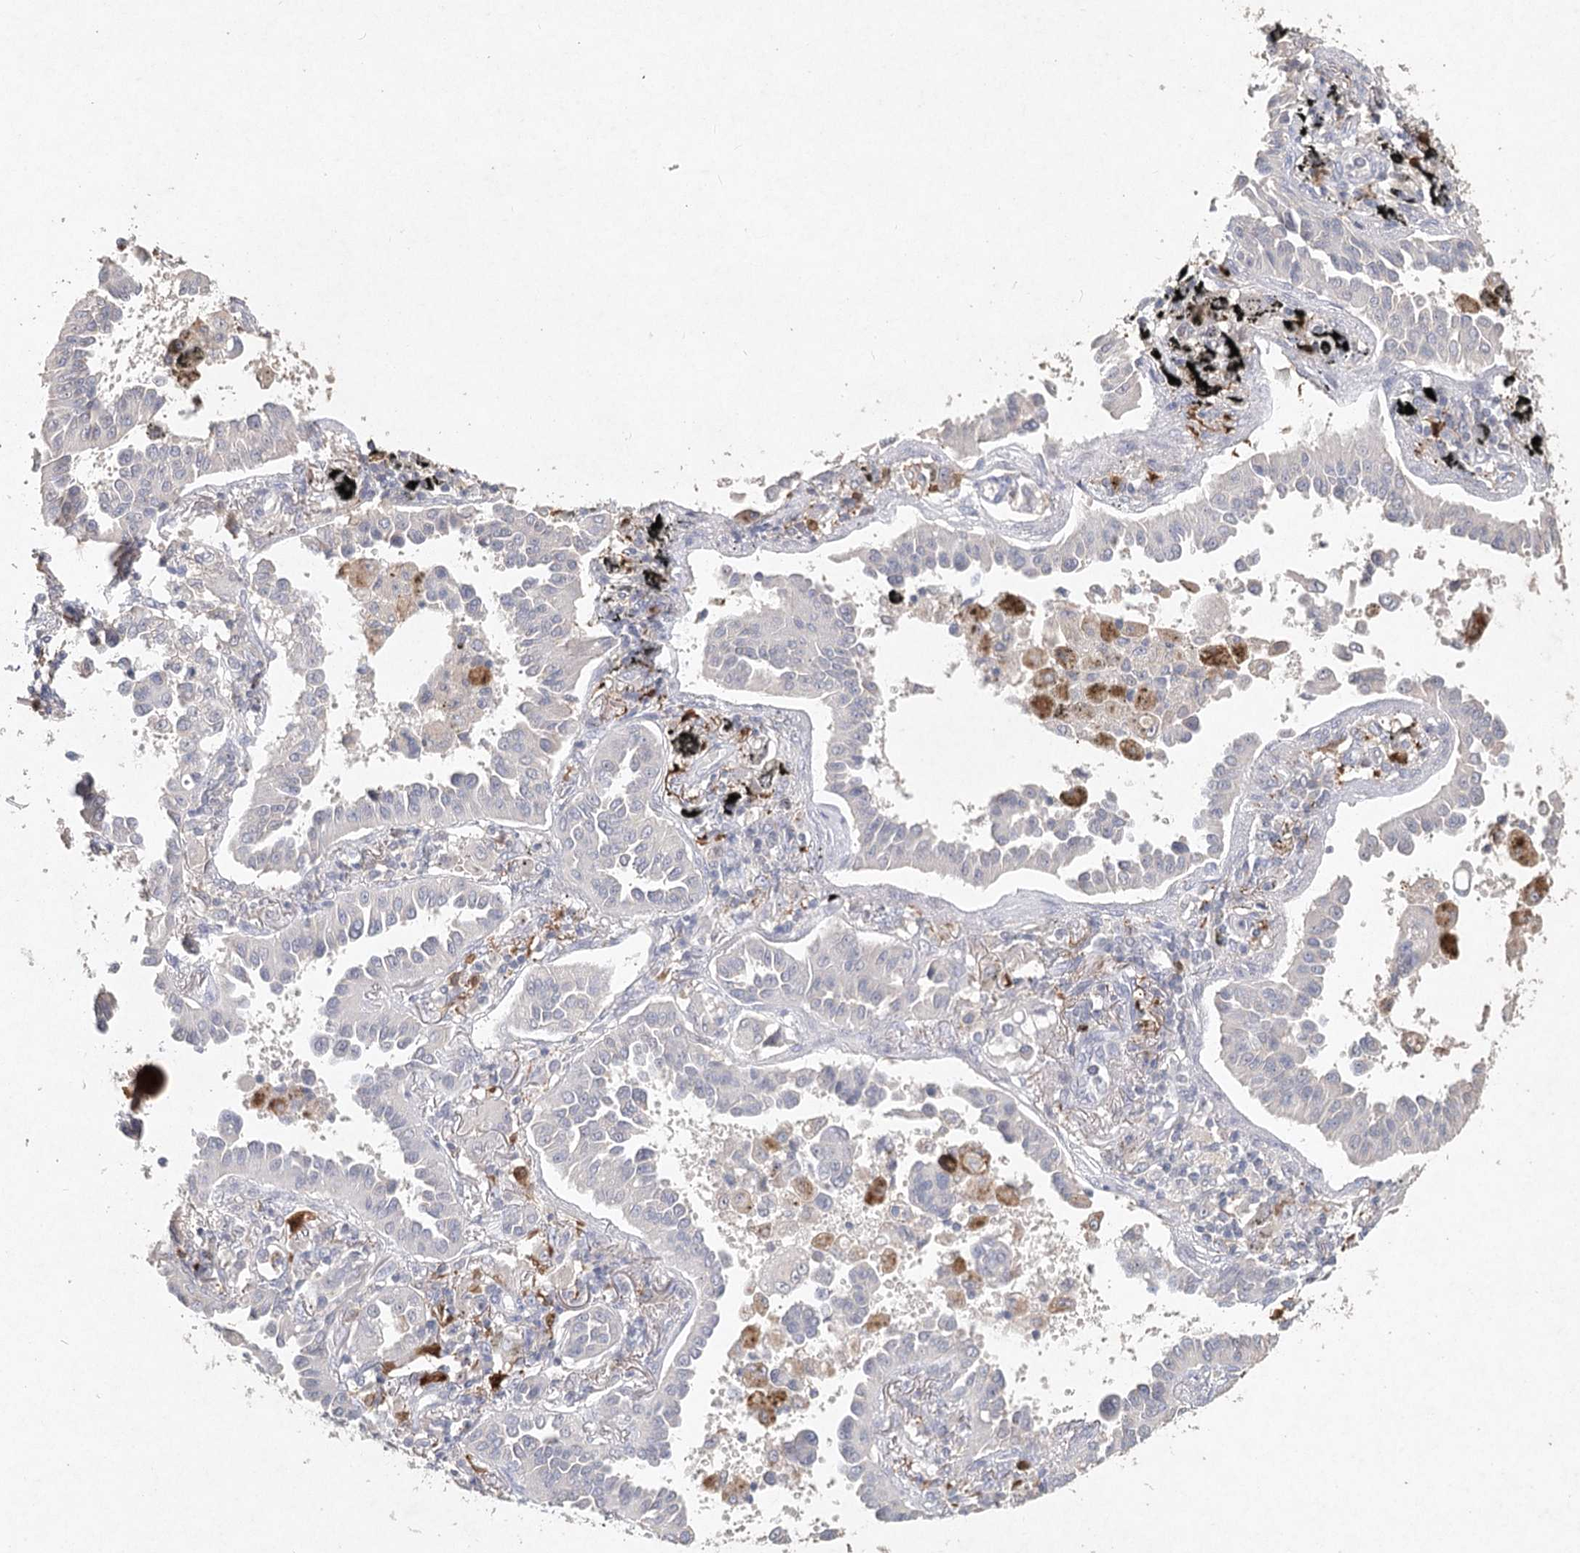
{"staining": {"intensity": "negative", "quantity": "none", "location": "none"}, "tissue": "lung cancer", "cell_type": "Tumor cells", "image_type": "cancer", "snomed": [{"axis": "morphology", "description": "Normal tissue, NOS"}, {"axis": "morphology", "description": "Adenocarcinoma, NOS"}, {"axis": "topography", "description": "Lung"}], "caption": "Protein analysis of lung cancer (adenocarcinoma) displays no significant staining in tumor cells.", "gene": "ARSI", "patient": {"sex": "male", "age": 59}}